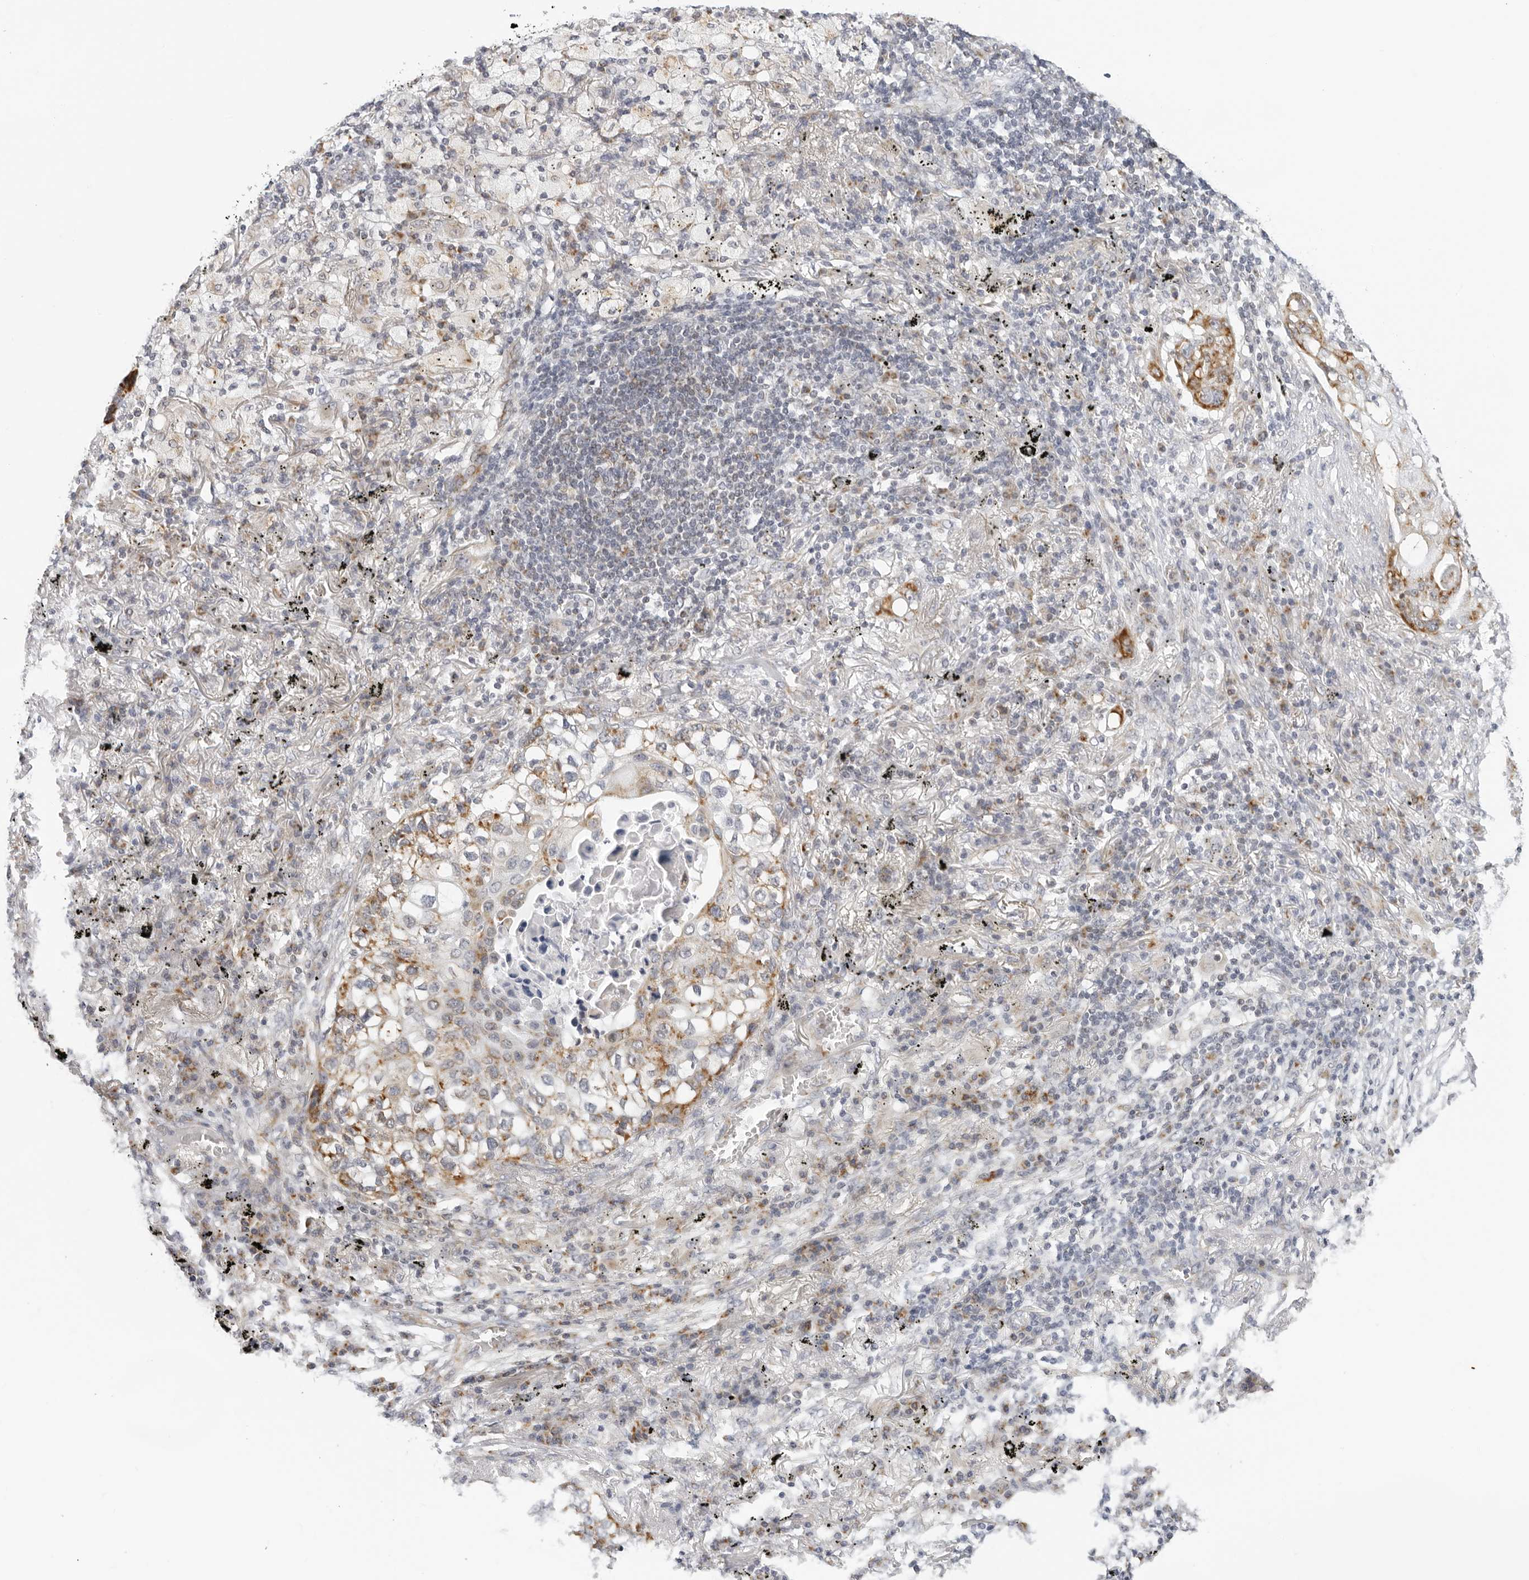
{"staining": {"intensity": "moderate", "quantity": ">75%", "location": "cytoplasmic/membranous"}, "tissue": "lung cancer", "cell_type": "Tumor cells", "image_type": "cancer", "snomed": [{"axis": "morphology", "description": "Squamous cell carcinoma, NOS"}, {"axis": "topography", "description": "Lung"}], "caption": "Immunohistochemical staining of lung cancer demonstrates moderate cytoplasmic/membranous protein expression in approximately >75% of tumor cells. (Stains: DAB in brown, nuclei in blue, Microscopy: brightfield microscopy at high magnification).", "gene": "CIART", "patient": {"sex": "female", "age": 63}}